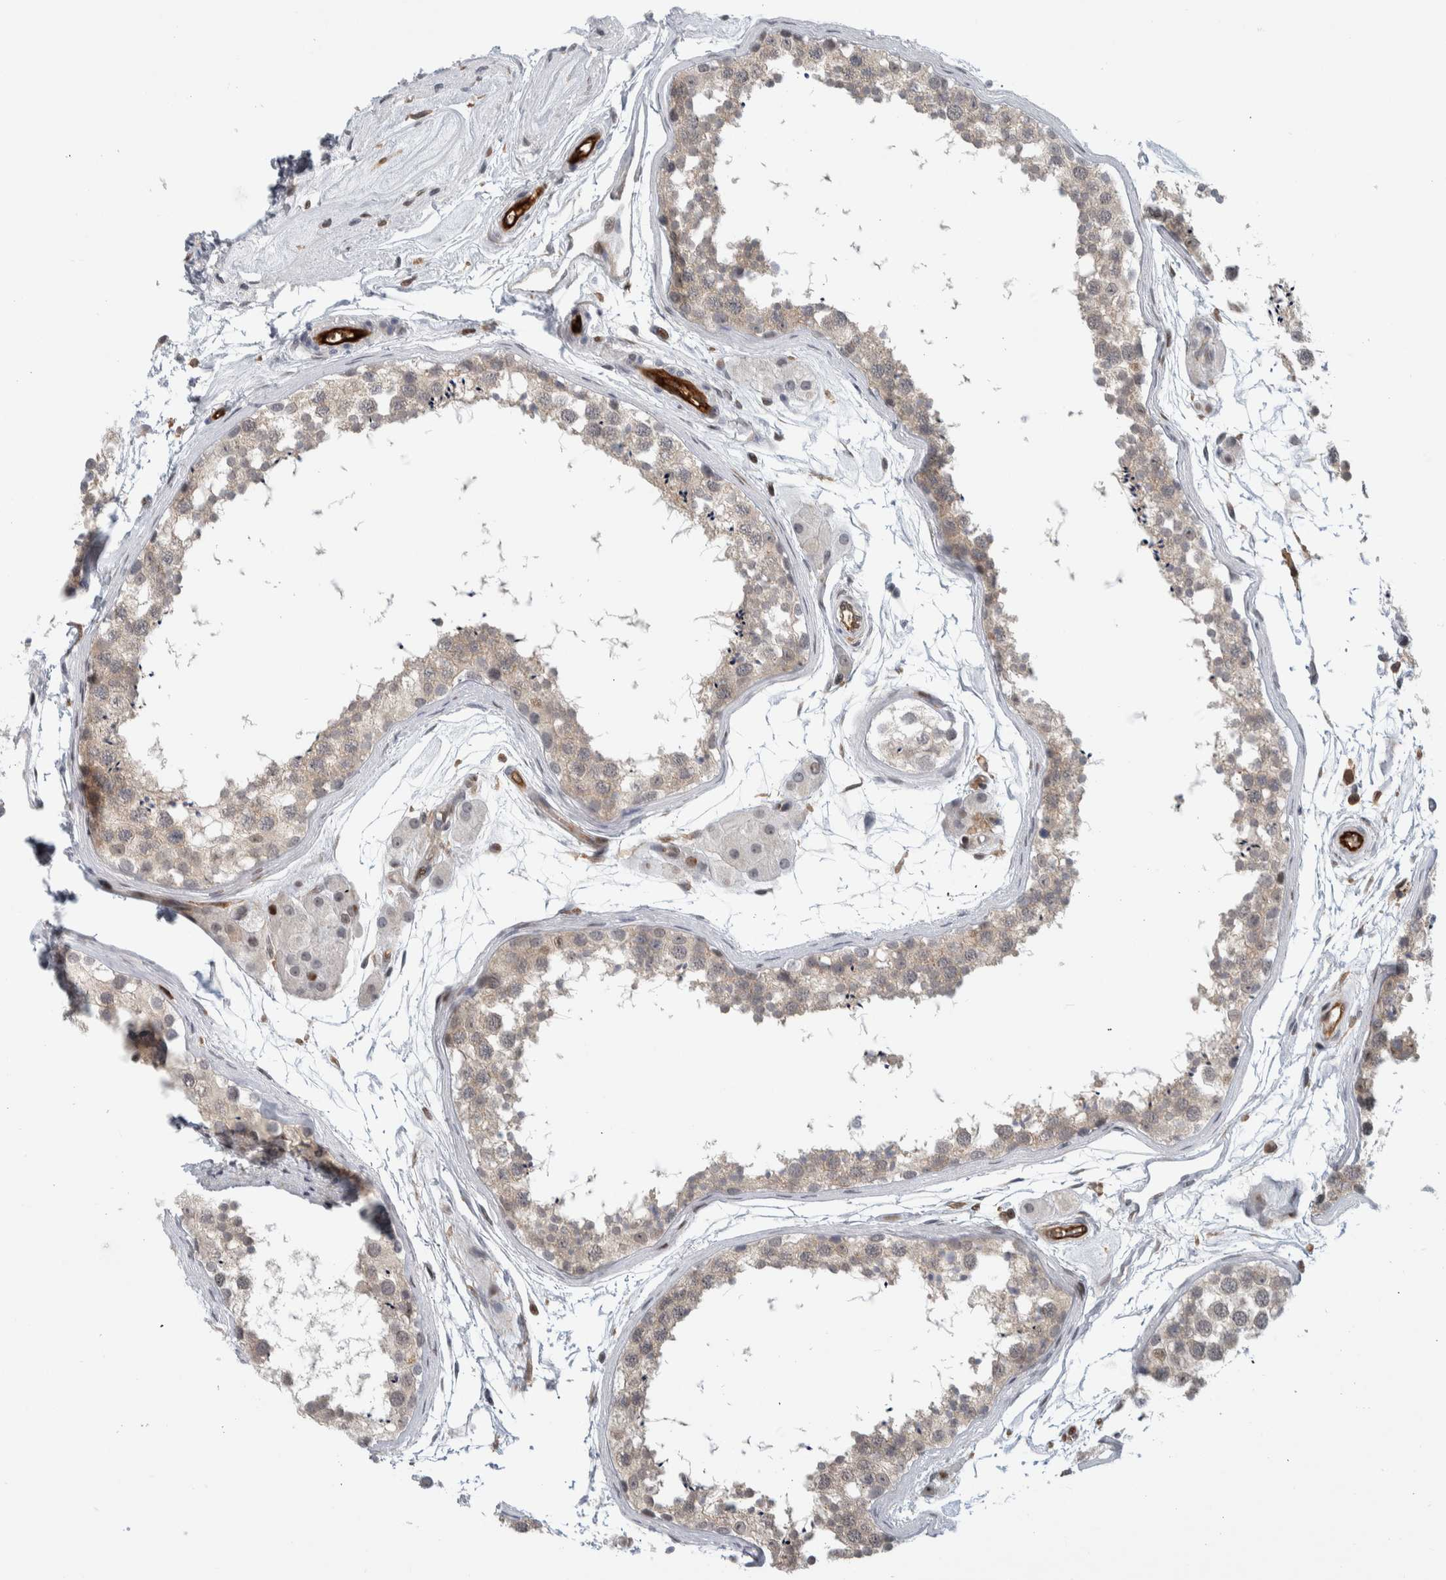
{"staining": {"intensity": "weak", "quantity": "25%-75%", "location": "cytoplasmic/membranous,nuclear"}, "tissue": "testis", "cell_type": "Cells in seminiferous ducts", "image_type": "normal", "snomed": [{"axis": "morphology", "description": "Normal tissue, NOS"}, {"axis": "topography", "description": "Testis"}], "caption": "This histopathology image exhibits normal testis stained with IHC to label a protein in brown. The cytoplasmic/membranous,nuclear of cells in seminiferous ducts show weak positivity for the protein. Nuclei are counter-stained blue.", "gene": "MSL1", "patient": {"sex": "male", "age": 56}}